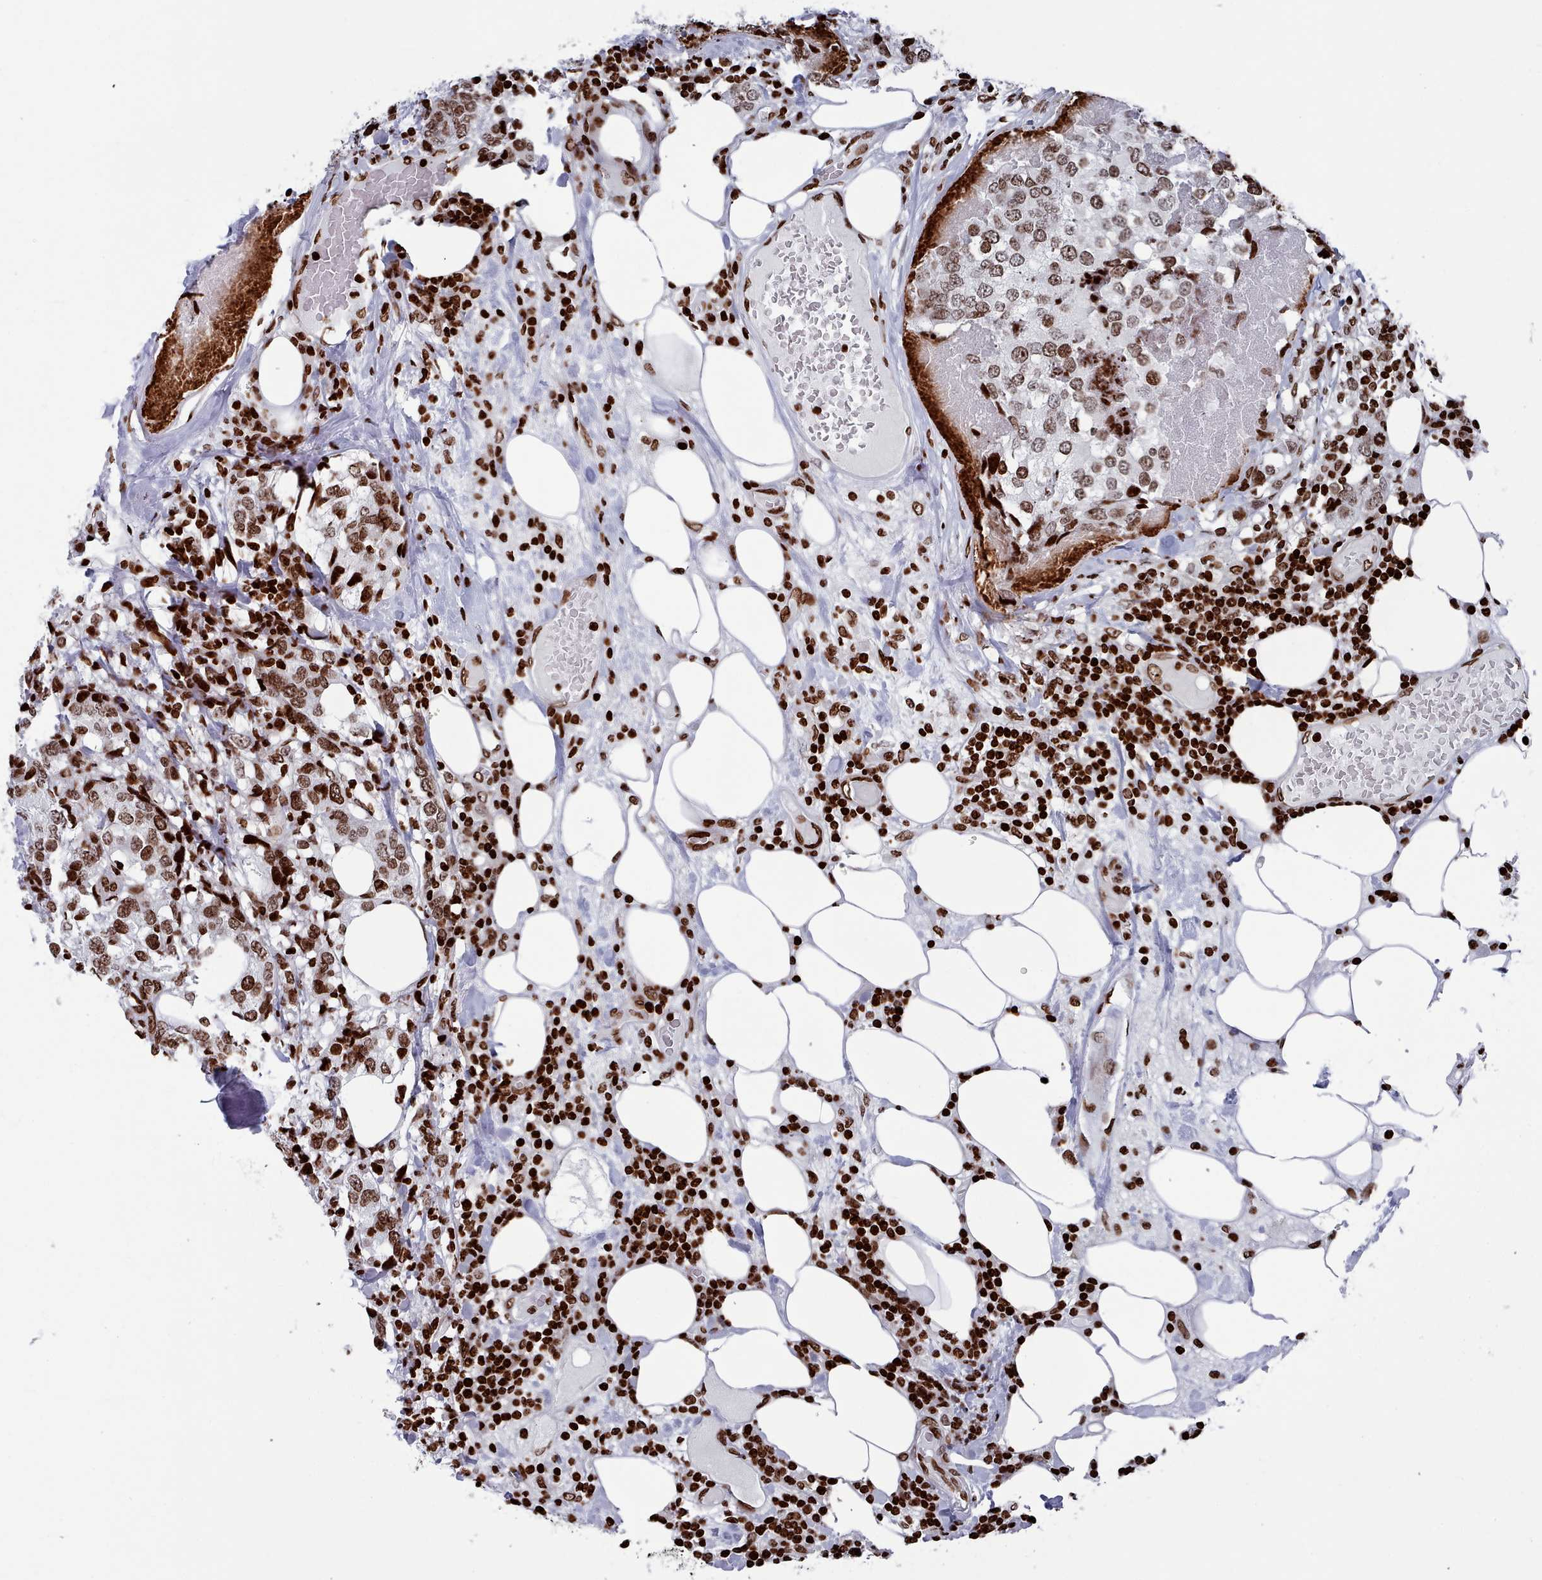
{"staining": {"intensity": "moderate", "quantity": ">75%", "location": "nuclear"}, "tissue": "breast cancer", "cell_type": "Tumor cells", "image_type": "cancer", "snomed": [{"axis": "morphology", "description": "Lobular carcinoma"}, {"axis": "topography", "description": "Breast"}], "caption": "DAB immunohistochemical staining of human breast cancer displays moderate nuclear protein expression in about >75% of tumor cells.", "gene": "PCDHB12", "patient": {"sex": "female", "age": 59}}